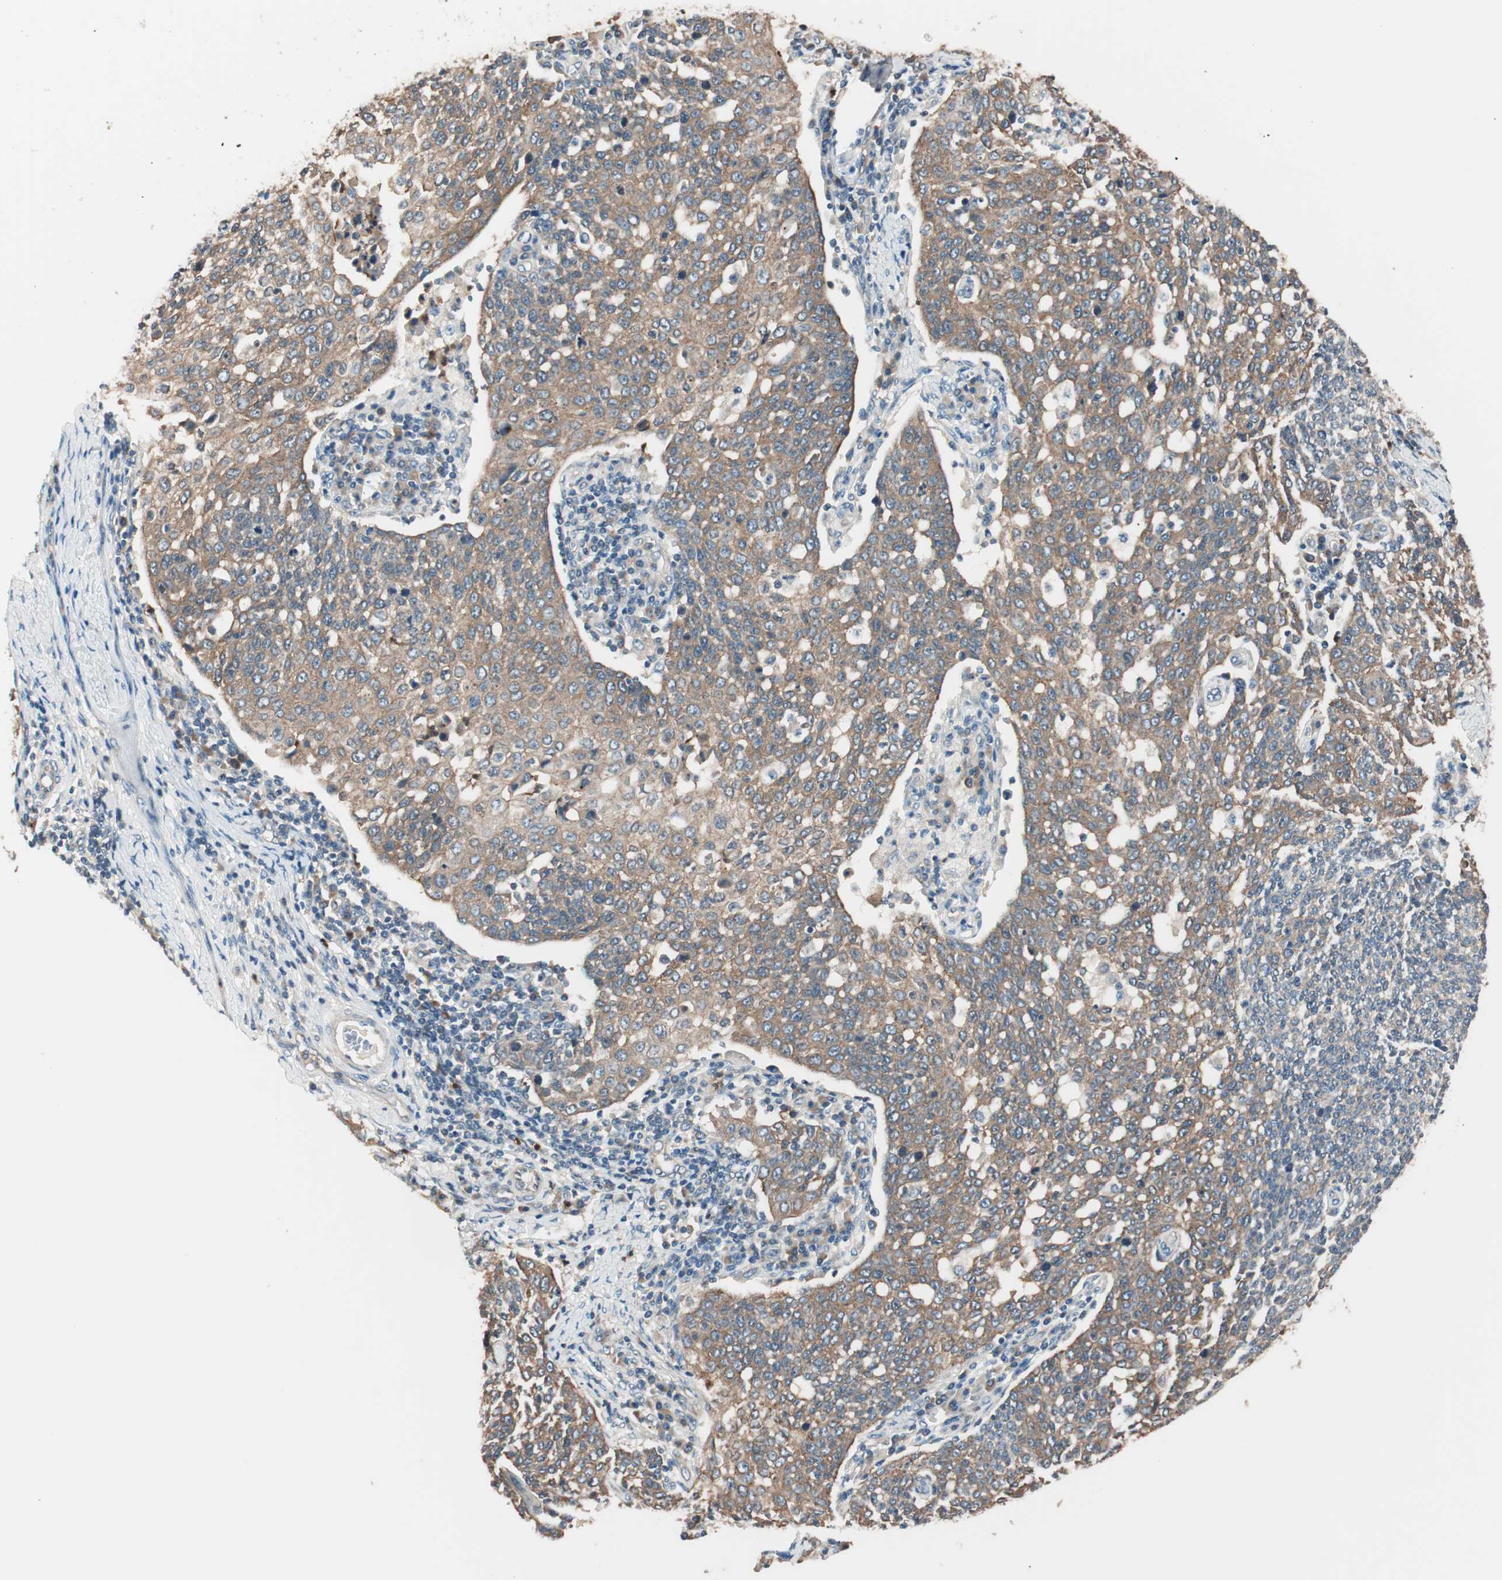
{"staining": {"intensity": "moderate", "quantity": ">75%", "location": "cytoplasmic/membranous"}, "tissue": "cervical cancer", "cell_type": "Tumor cells", "image_type": "cancer", "snomed": [{"axis": "morphology", "description": "Squamous cell carcinoma, NOS"}, {"axis": "topography", "description": "Cervix"}], "caption": "Tumor cells reveal medium levels of moderate cytoplasmic/membranous expression in about >75% of cells in human cervical cancer.", "gene": "TSG101", "patient": {"sex": "female", "age": 34}}